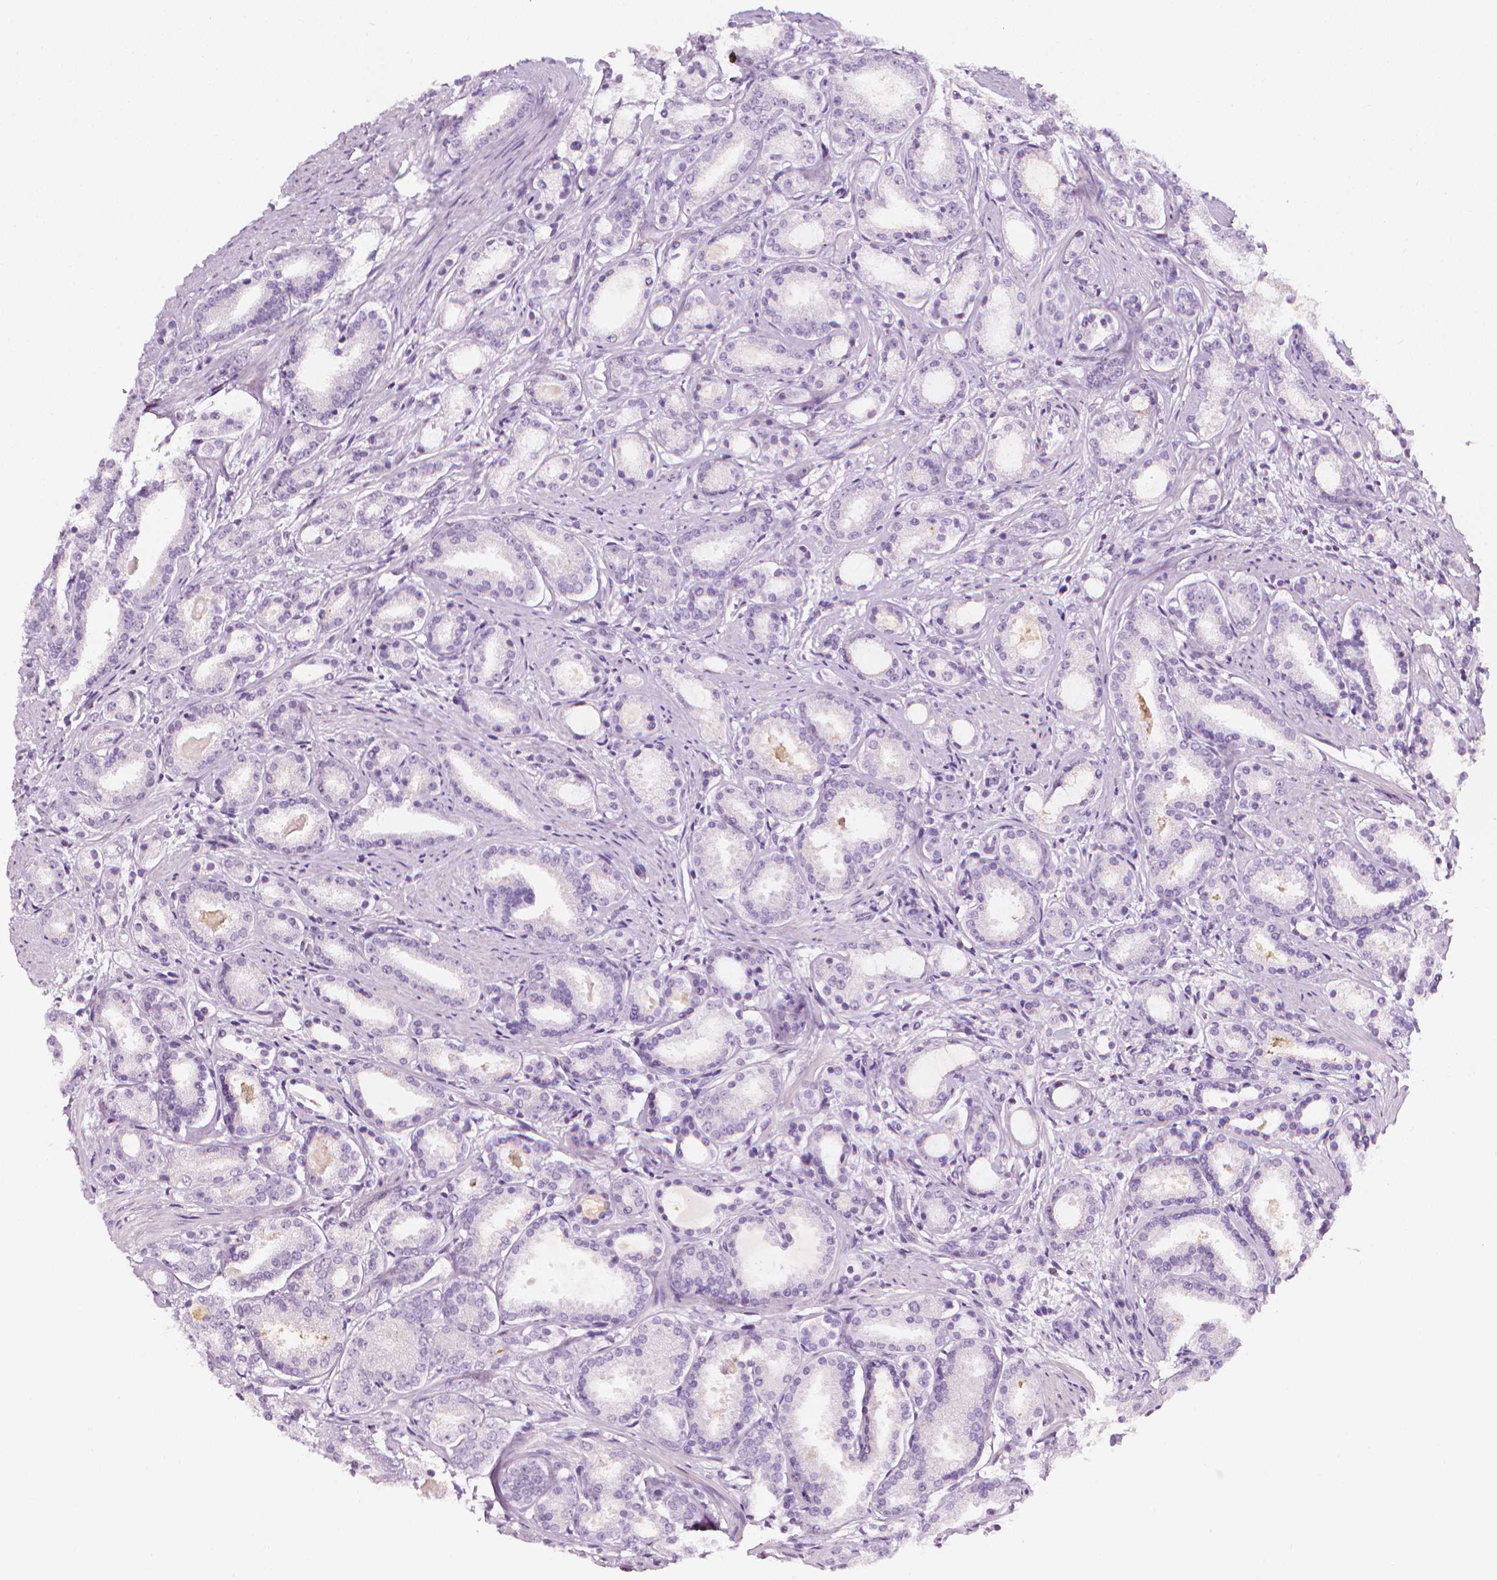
{"staining": {"intensity": "negative", "quantity": "none", "location": "none"}, "tissue": "prostate cancer", "cell_type": "Tumor cells", "image_type": "cancer", "snomed": [{"axis": "morphology", "description": "Adenocarcinoma, High grade"}, {"axis": "topography", "description": "Prostate"}], "caption": "Immunohistochemical staining of high-grade adenocarcinoma (prostate) exhibits no significant staining in tumor cells.", "gene": "DCAF8L1", "patient": {"sex": "male", "age": 63}}